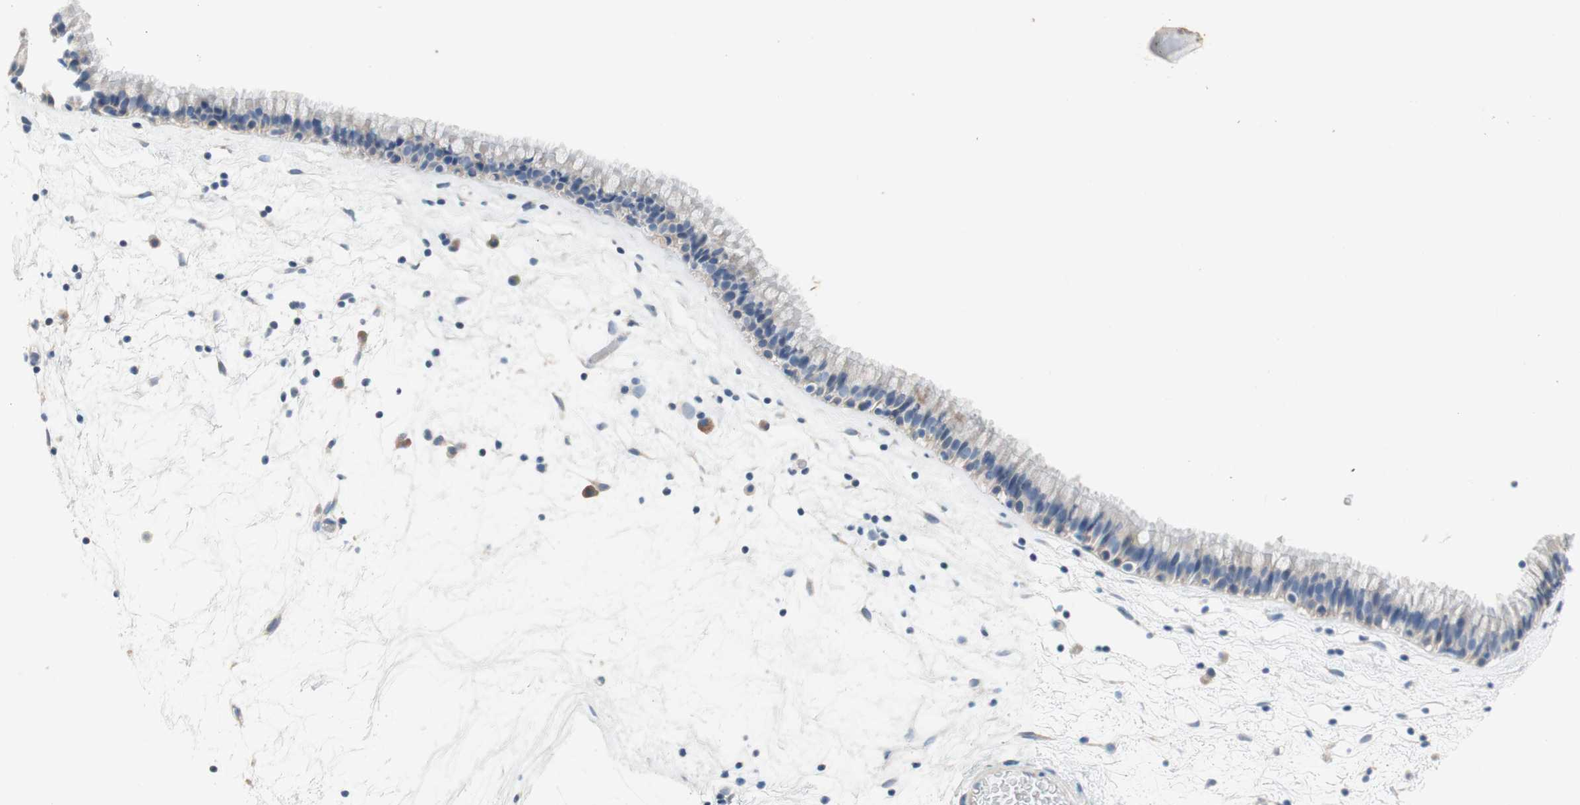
{"staining": {"intensity": "negative", "quantity": "none", "location": "none"}, "tissue": "nasopharynx", "cell_type": "Respiratory epithelial cells", "image_type": "normal", "snomed": [{"axis": "morphology", "description": "Normal tissue, NOS"}, {"axis": "morphology", "description": "Inflammation, NOS"}, {"axis": "topography", "description": "Nasopharynx"}], "caption": "The histopathology image displays no staining of respiratory epithelial cells in benign nasopharynx.", "gene": "CCM2L", "patient": {"sex": "male", "age": 48}}